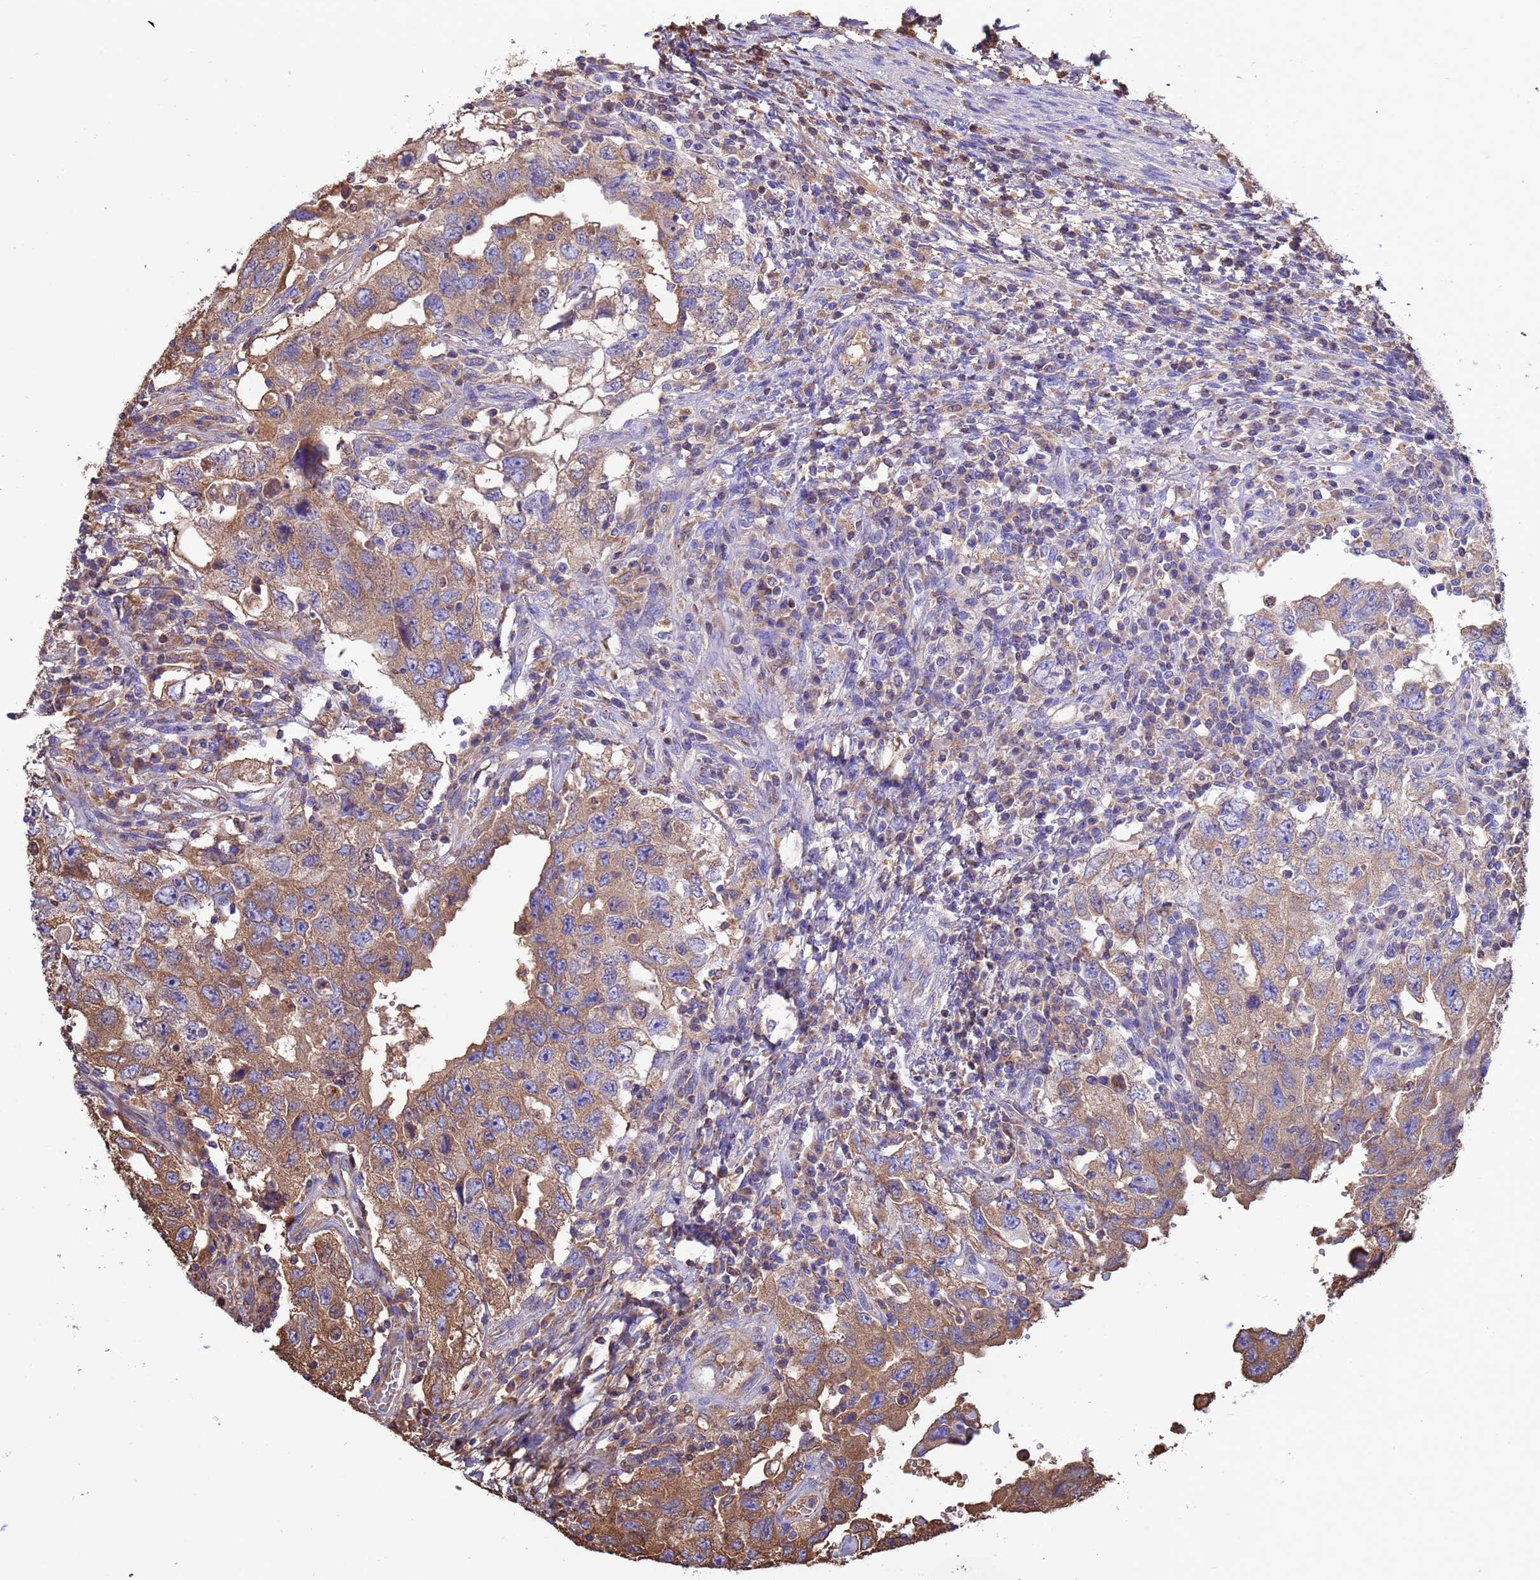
{"staining": {"intensity": "moderate", "quantity": "25%-75%", "location": "cytoplasmic/membranous"}, "tissue": "testis cancer", "cell_type": "Tumor cells", "image_type": "cancer", "snomed": [{"axis": "morphology", "description": "Carcinoma, Embryonal, NOS"}, {"axis": "topography", "description": "Testis"}], "caption": "Immunohistochemistry (IHC) of human testis cancer (embryonal carcinoma) shows medium levels of moderate cytoplasmic/membranous expression in approximately 25%-75% of tumor cells.", "gene": "GLUD1", "patient": {"sex": "male", "age": 26}}